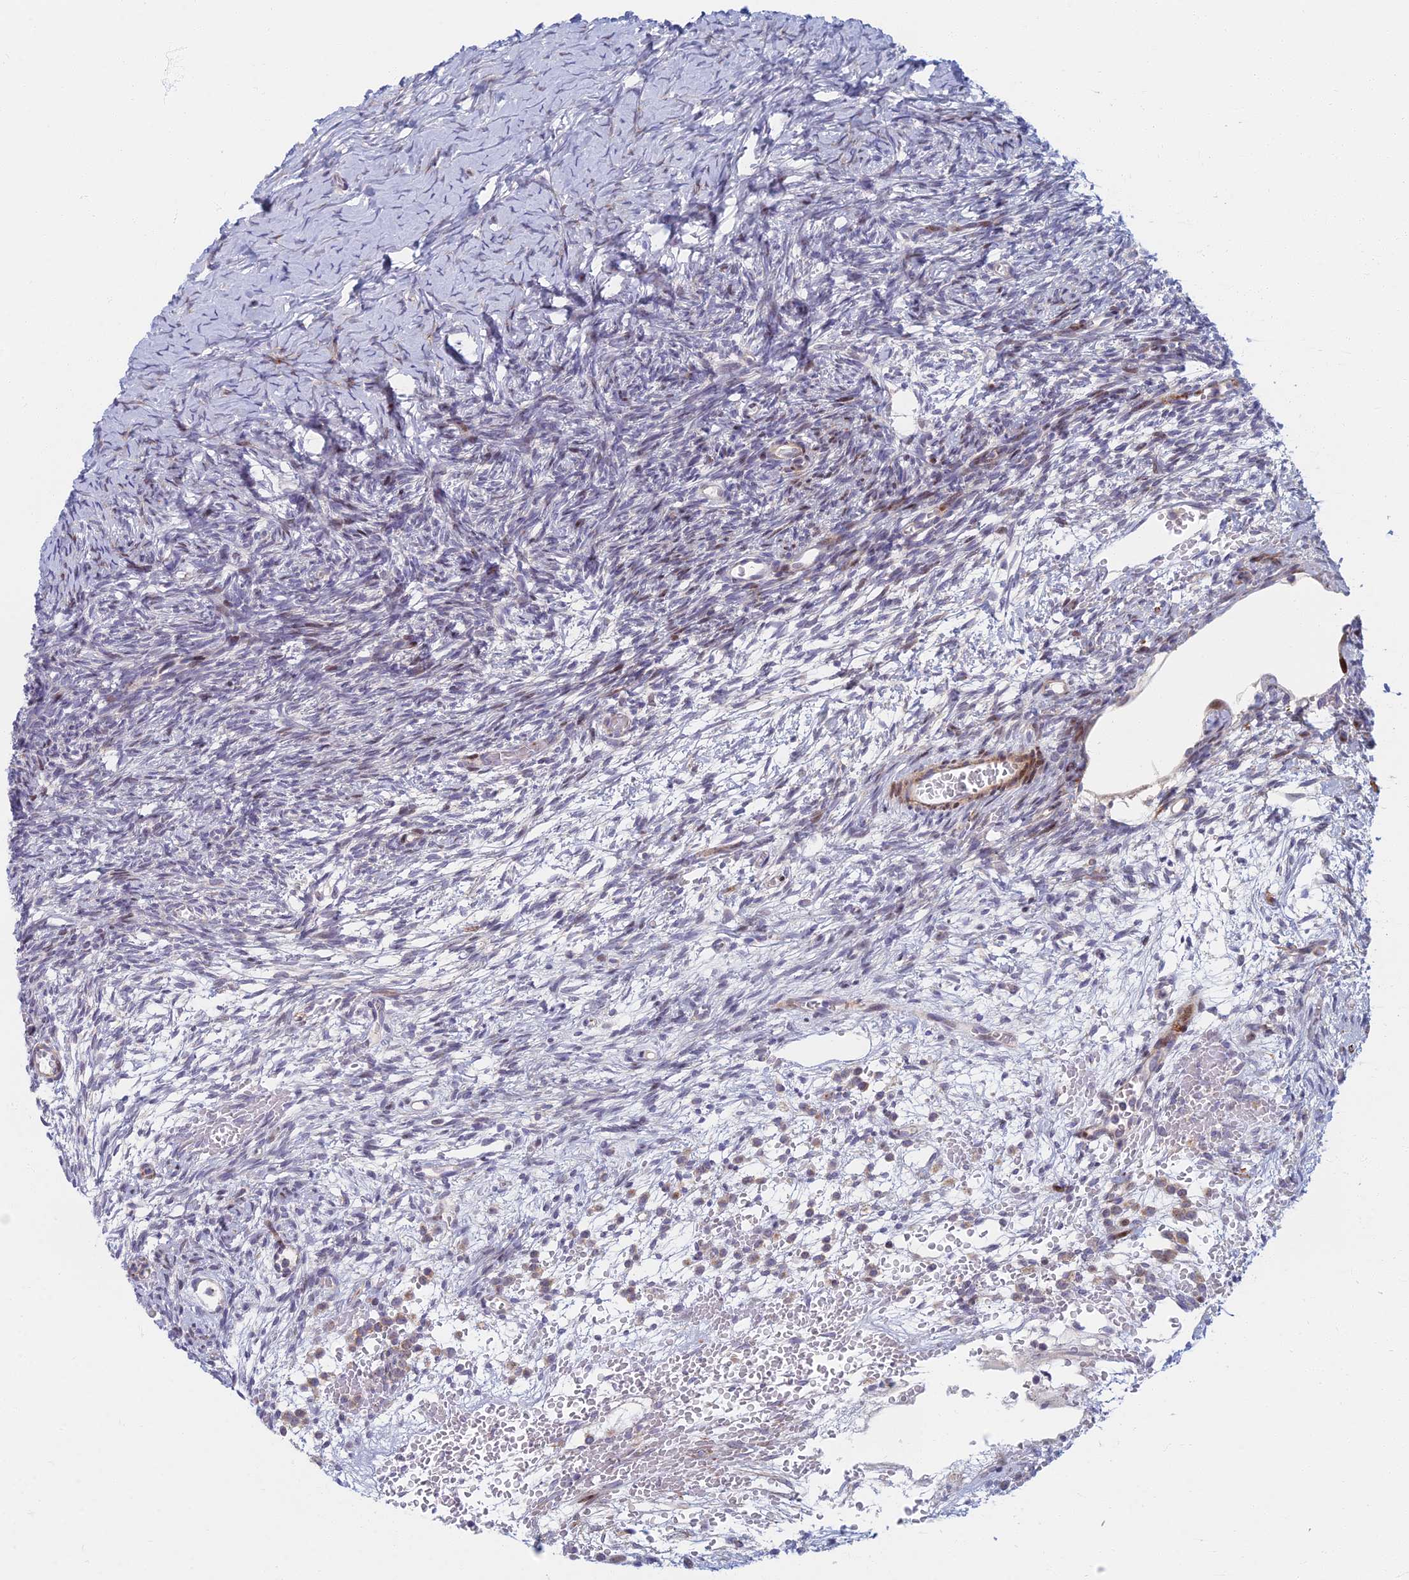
{"staining": {"intensity": "negative", "quantity": "none", "location": "none"}, "tissue": "ovary", "cell_type": "Ovarian stroma cells", "image_type": "normal", "snomed": [{"axis": "morphology", "description": "Normal tissue, NOS"}, {"axis": "topography", "description": "Ovary"}], "caption": "IHC micrograph of benign ovary: ovary stained with DAB (3,3'-diaminobenzidine) reveals no significant protein positivity in ovarian stroma cells. Brightfield microscopy of immunohistochemistry (IHC) stained with DAB (brown) and hematoxylin (blue), captured at high magnification.", "gene": "C15orf40", "patient": {"sex": "female", "age": 39}}